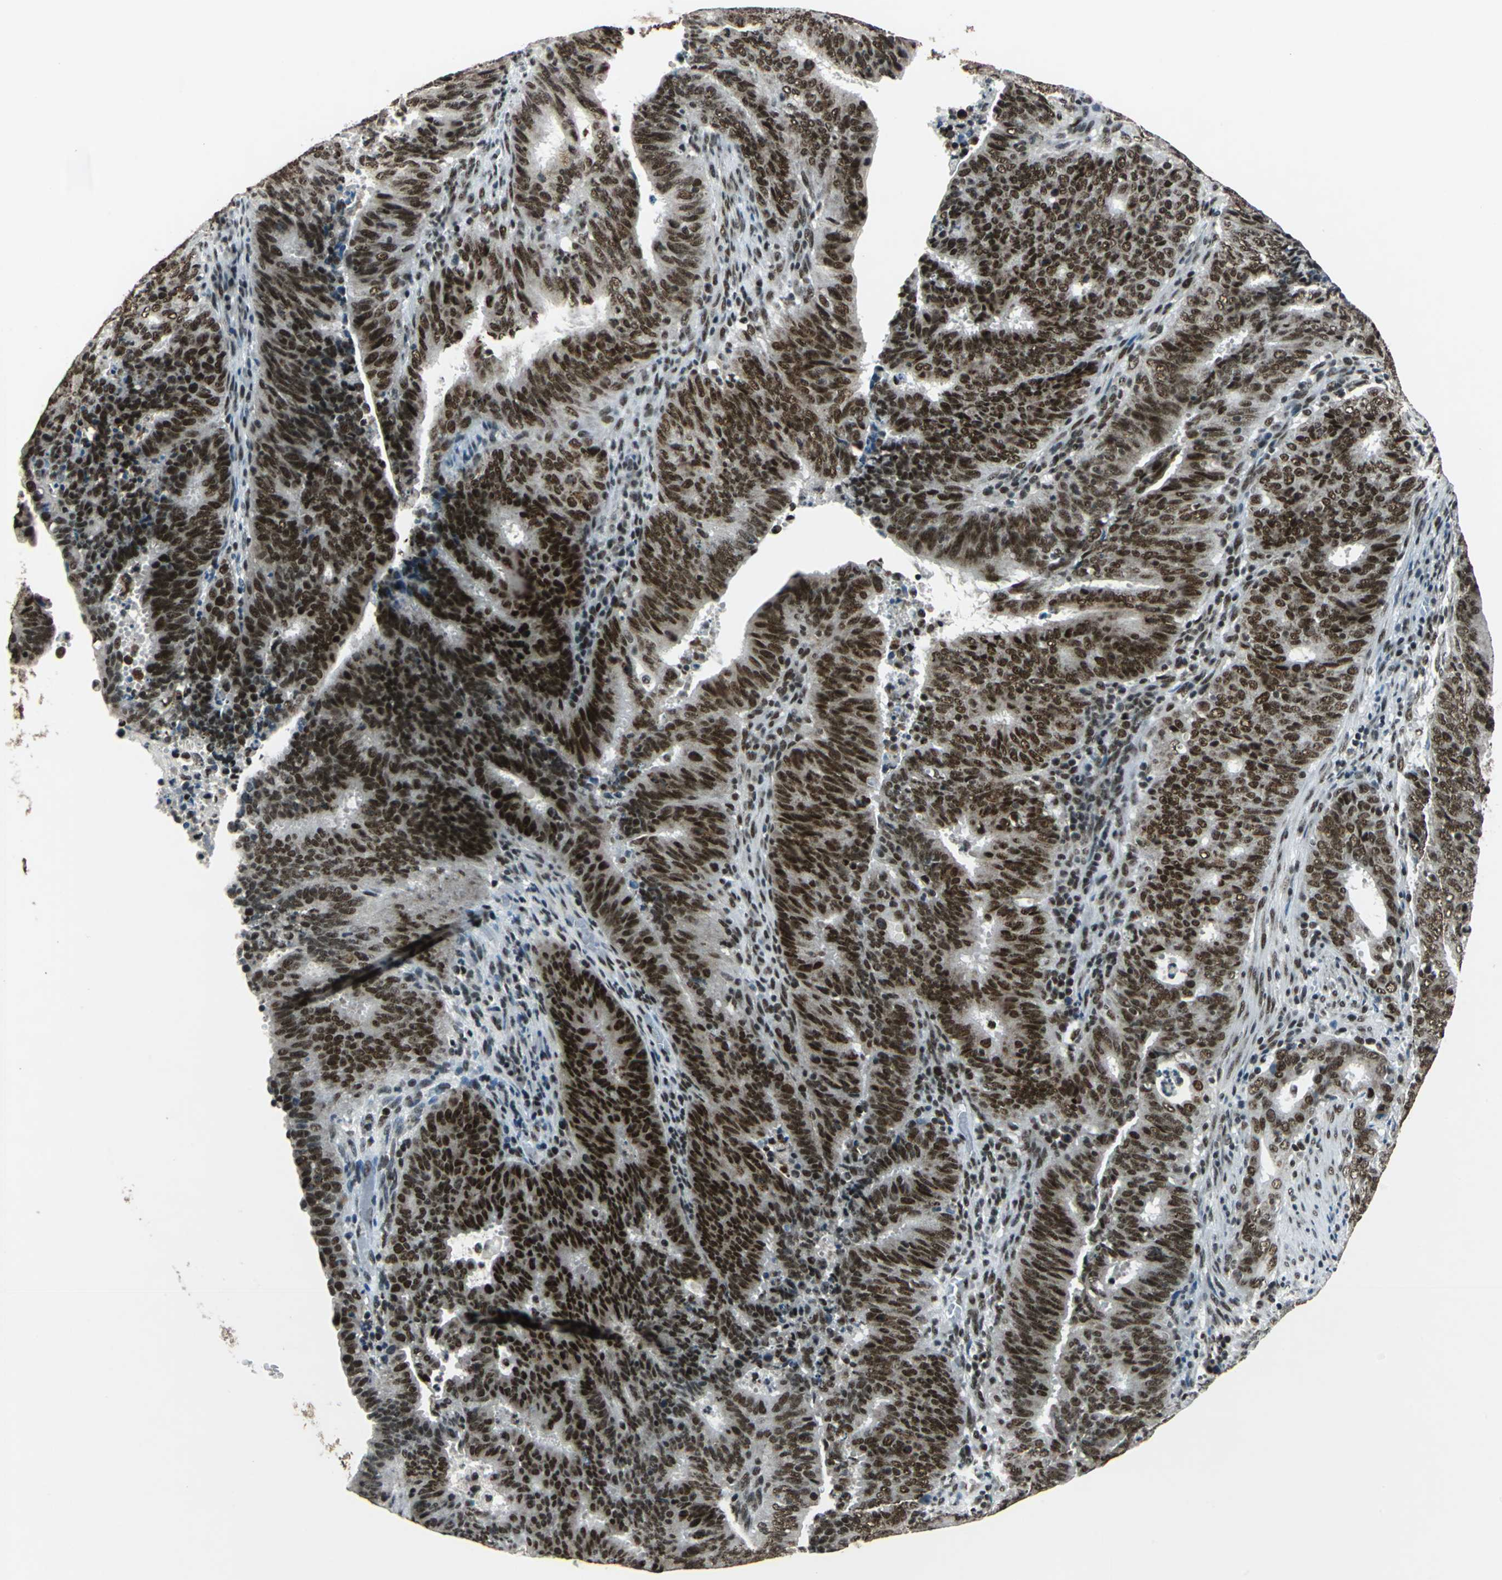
{"staining": {"intensity": "strong", "quantity": ">75%", "location": "nuclear"}, "tissue": "cervical cancer", "cell_type": "Tumor cells", "image_type": "cancer", "snomed": [{"axis": "morphology", "description": "Adenocarcinoma, NOS"}, {"axis": "topography", "description": "Cervix"}], "caption": "This photomicrograph shows cervical cancer (adenocarcinoma) stained with immunohistochemistry (IHC) to label a protein in brown. The nuclear of tumor cells show strong positivity for the protein. Nuclei are counter-stained blue.", "gene": "BCLAF1", "patient": {"sex": "female", "age": 44}}